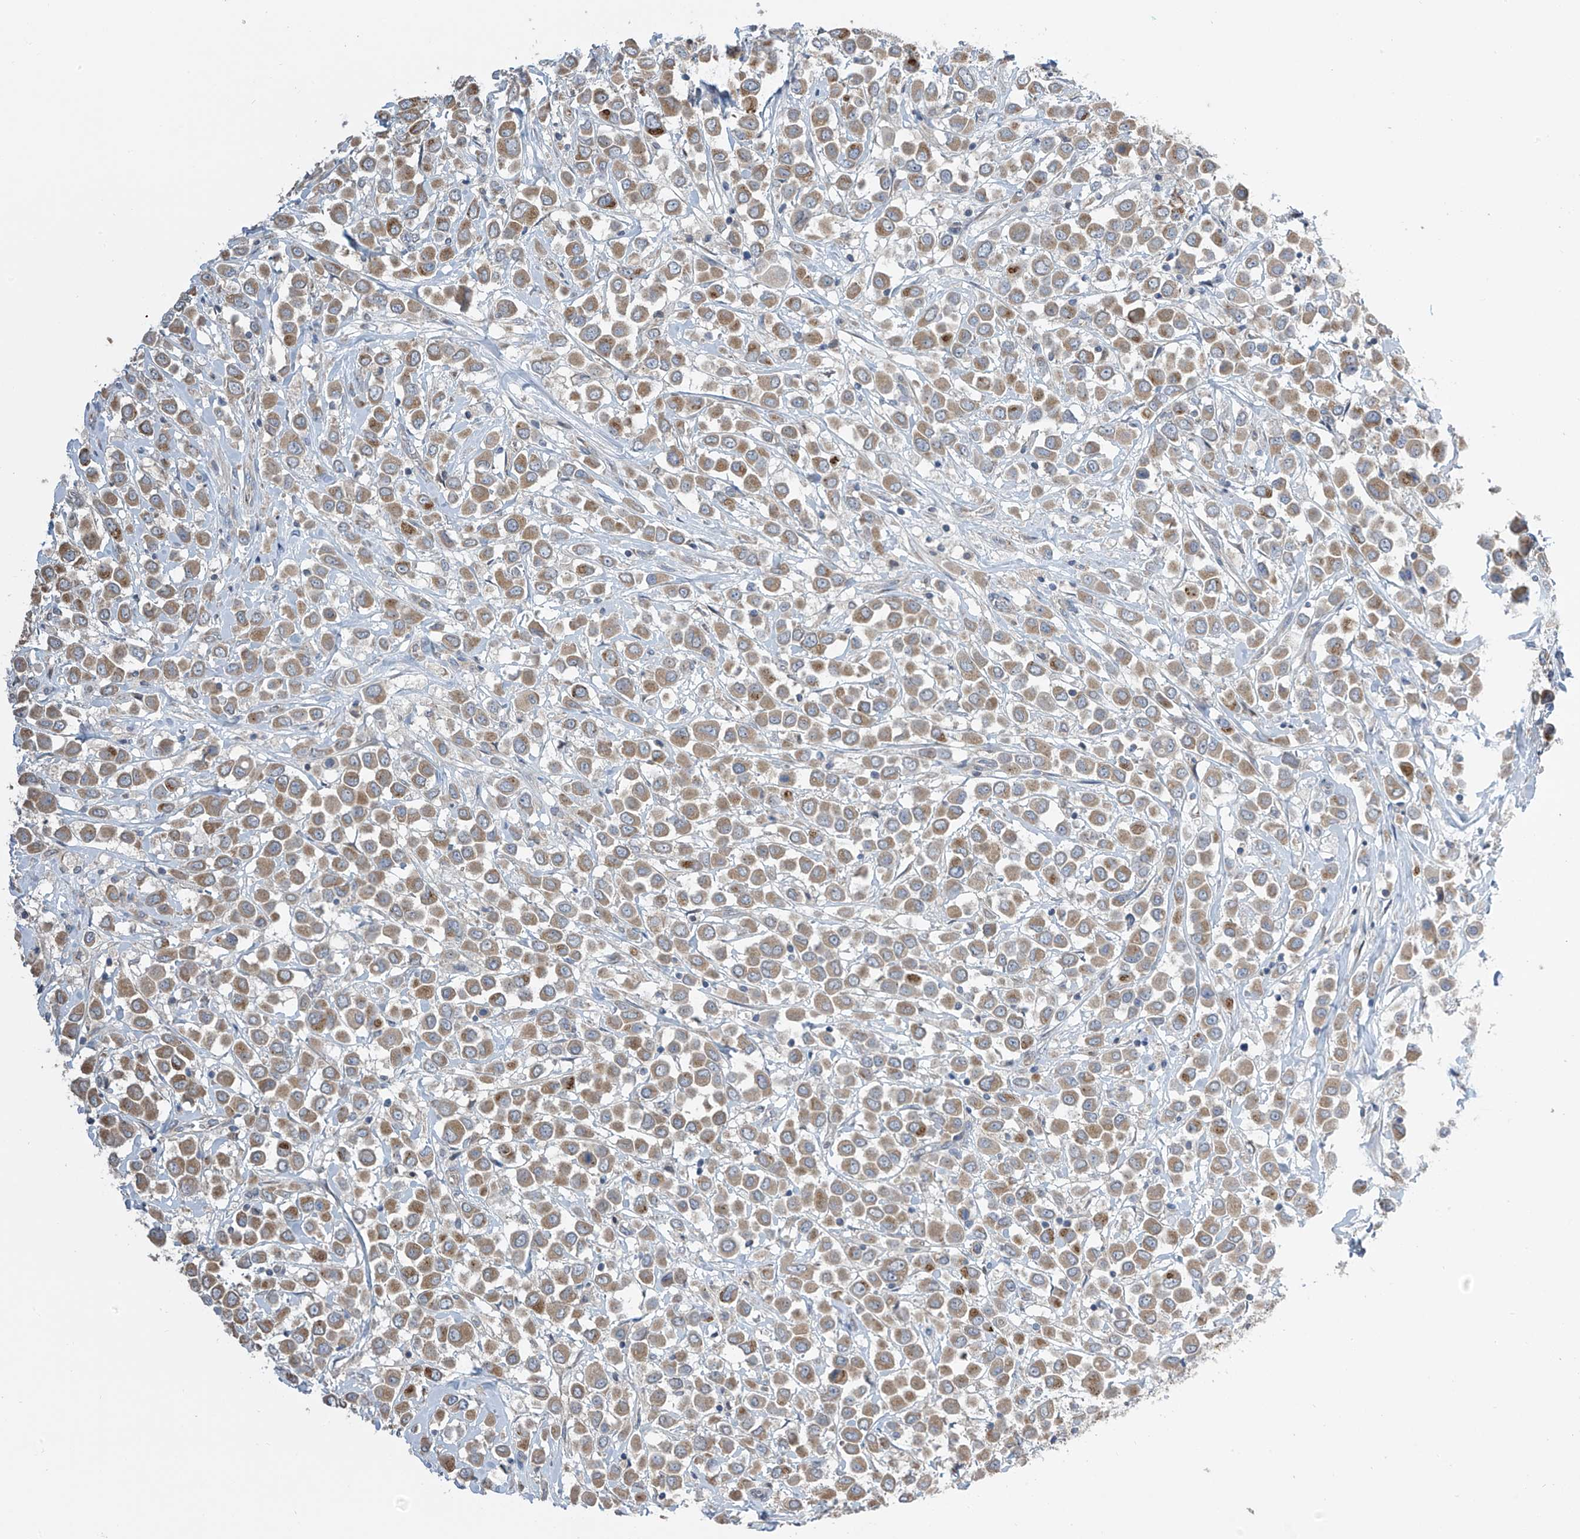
{"staining": {"intensity": "moderate", "quantity": ">75%", "location": "cytoplasmic/membranous"}, "tissue": "breast cancer", "cell_type": "Tumor cells", "image_type": "cancer", "snomed": [{"axis": "morphology", "description": "Duct carcinoma"}, {"axis": "topography", "description": "Breast"}], "caption": "This image demonstrates intraductal carcinoma (breast) stained with IHC to label a protein in brown. The cytoplasmic/membranous of tumor cells show moderate positivity for the protein. Nuclei are counter-stained blue.", "gene": "PNPT1", "patient": {"sex": "female", "age": 61}}